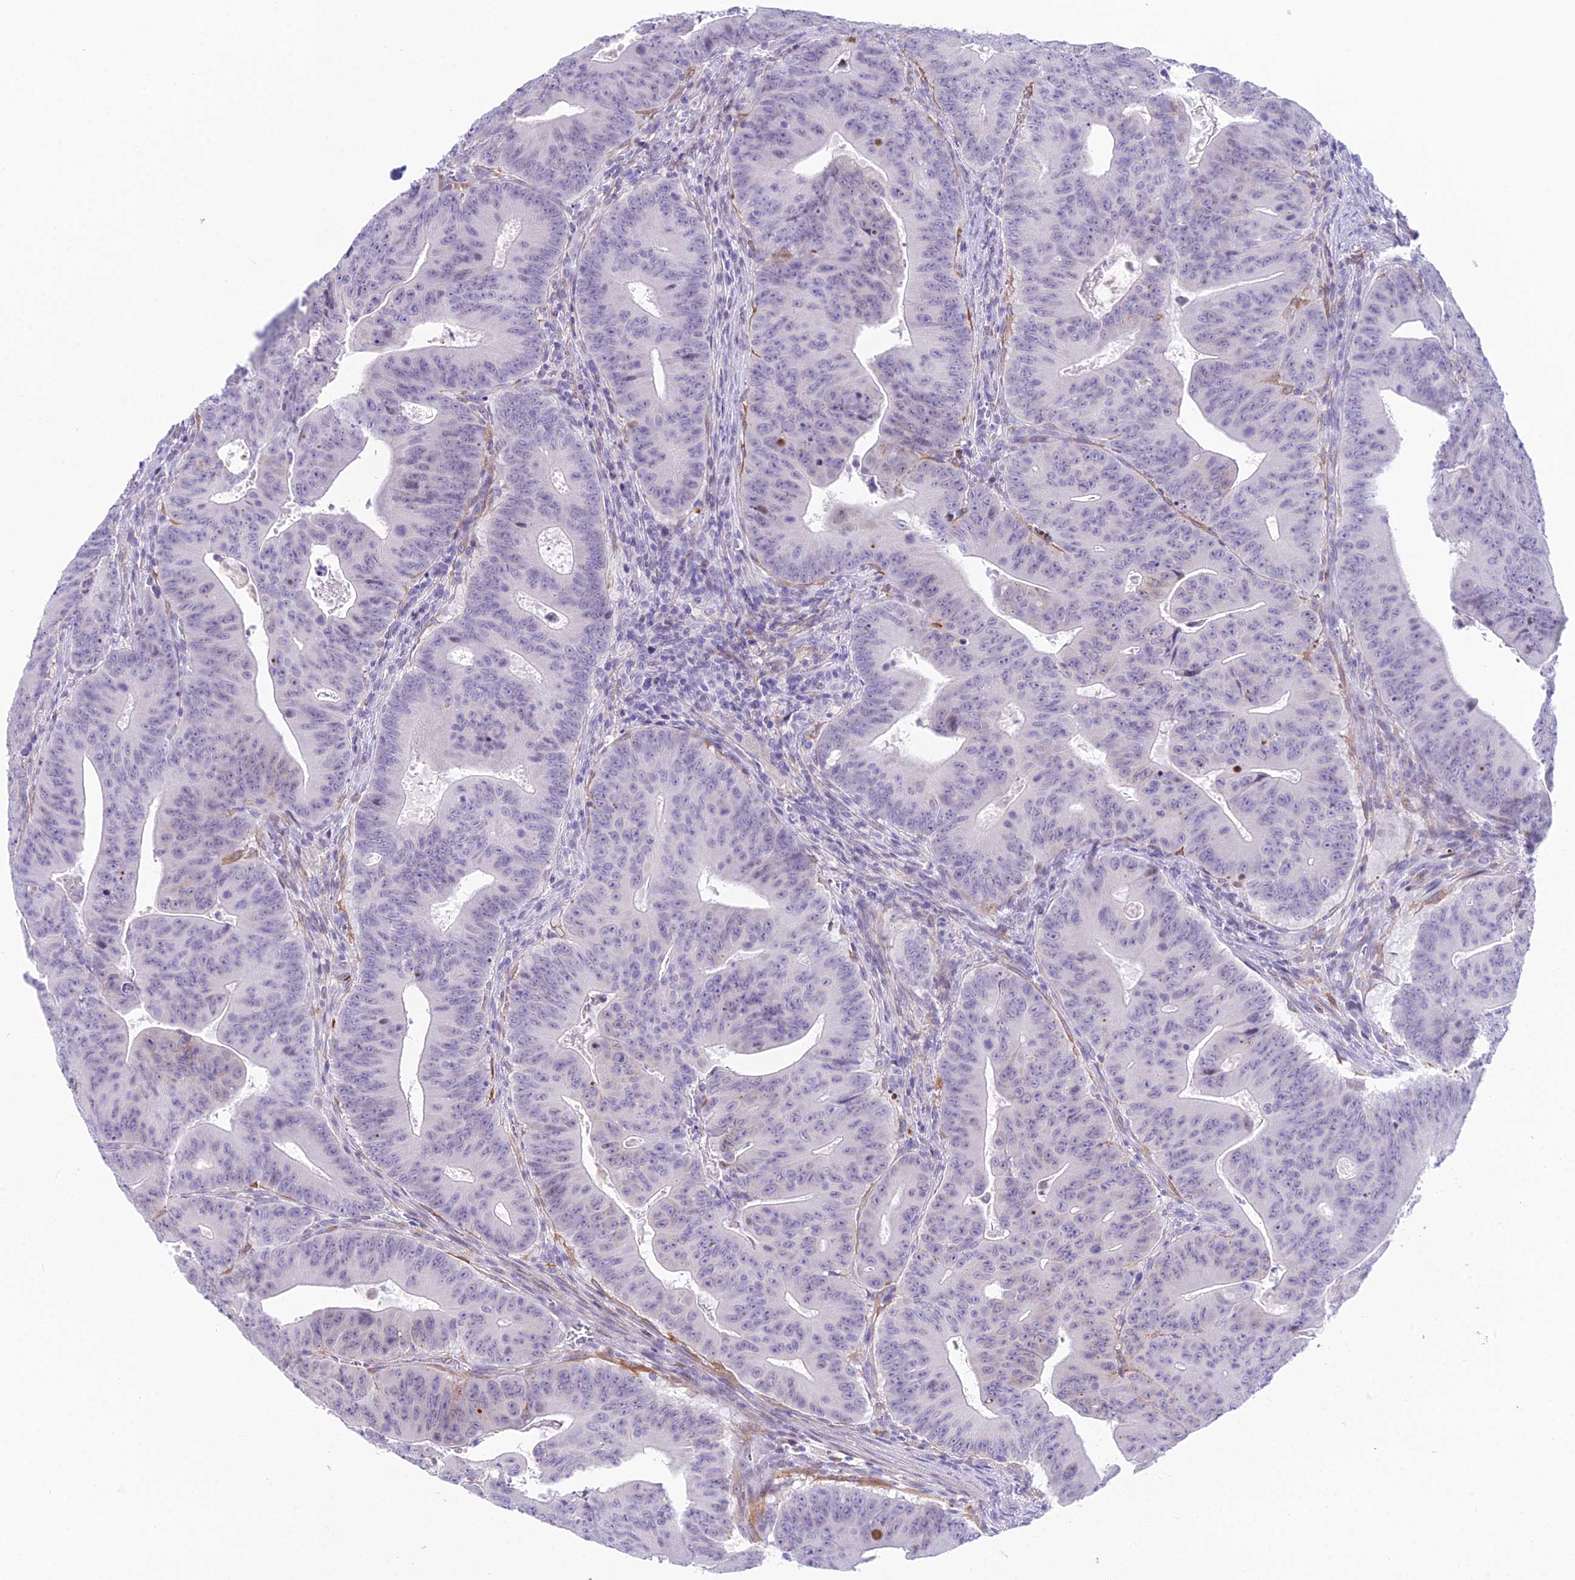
{"staining": {"intensity": "negative", "quantity": "none", "location": "none"}, "tissue": "colorectal cancer", "cell_type": "Tumor cells", "image_type": "cancer", "snomed": [{"axis": "morphology", "description": "Adenocarcinoma, NOS"}, {"axis": "topography", "description": "Rectum"}], "caption": "Histopathology image shows no protein staining in tumor cells of colorectal adenocarcinoma tissue. (Immunohistochemistry (ihc), brightfield microscopy, high magnification).", "gene": "CC2D2A", "patient": {"sex": "female", "age": 75}}